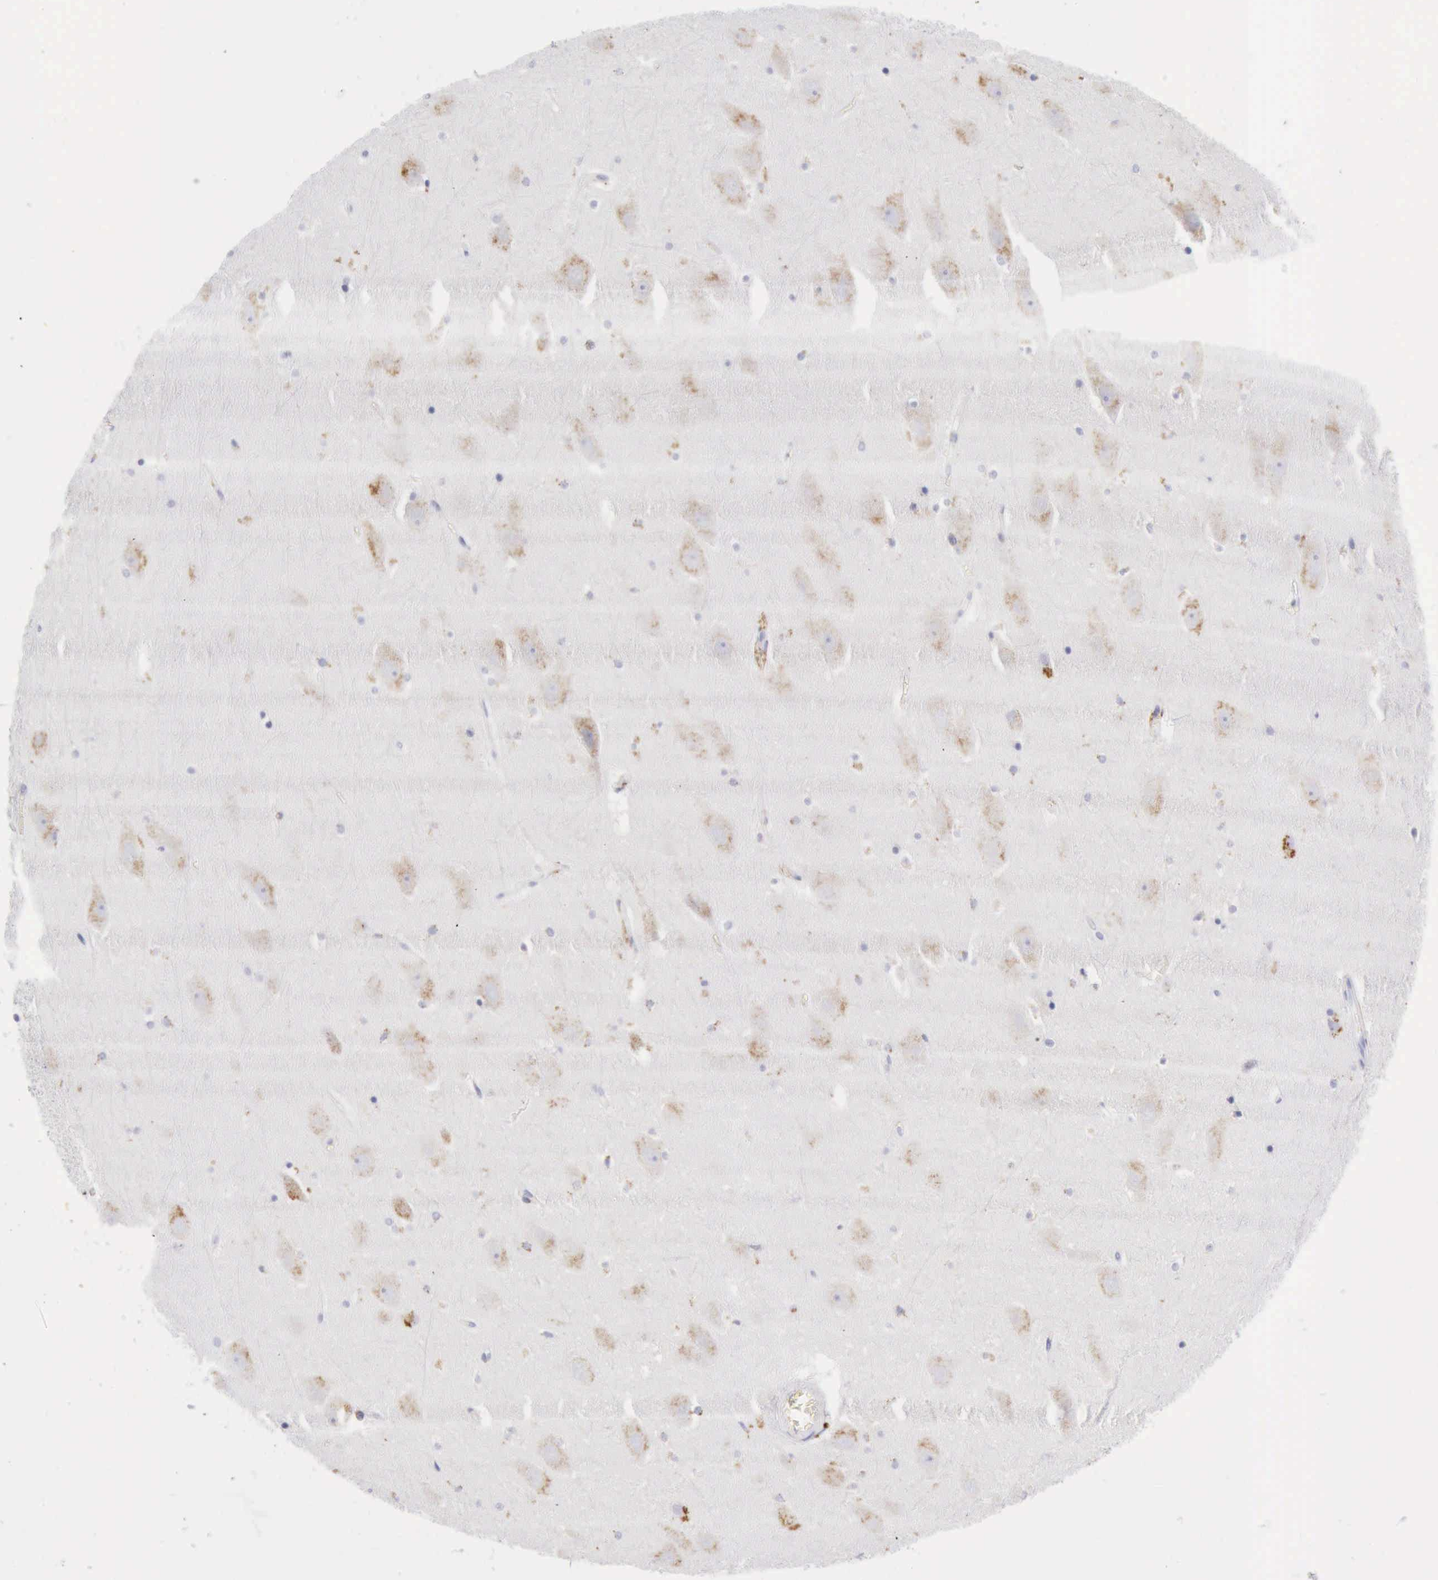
{"staining": {"intensity": "negative", "quantity": "none", "location": "none"}, "tissue": "hippocampus", "cell_type": "Glial cells", "image_type": "normal", "snomed": [{"axis": "morphology", "description": "Normal tissue, NOS"}, {"axis": "topography", "description": "Hippocampus"}], "caption": "Immunohistochemical staining of benign human hippocampus displays no significant staining in glial cells. (DAB (3,3'-diaminobenzidine) IHC visualized using brightfield microscopy, high magnification).", "gene": "CTSS", "patient": {"sex": "male", "age": 45}}